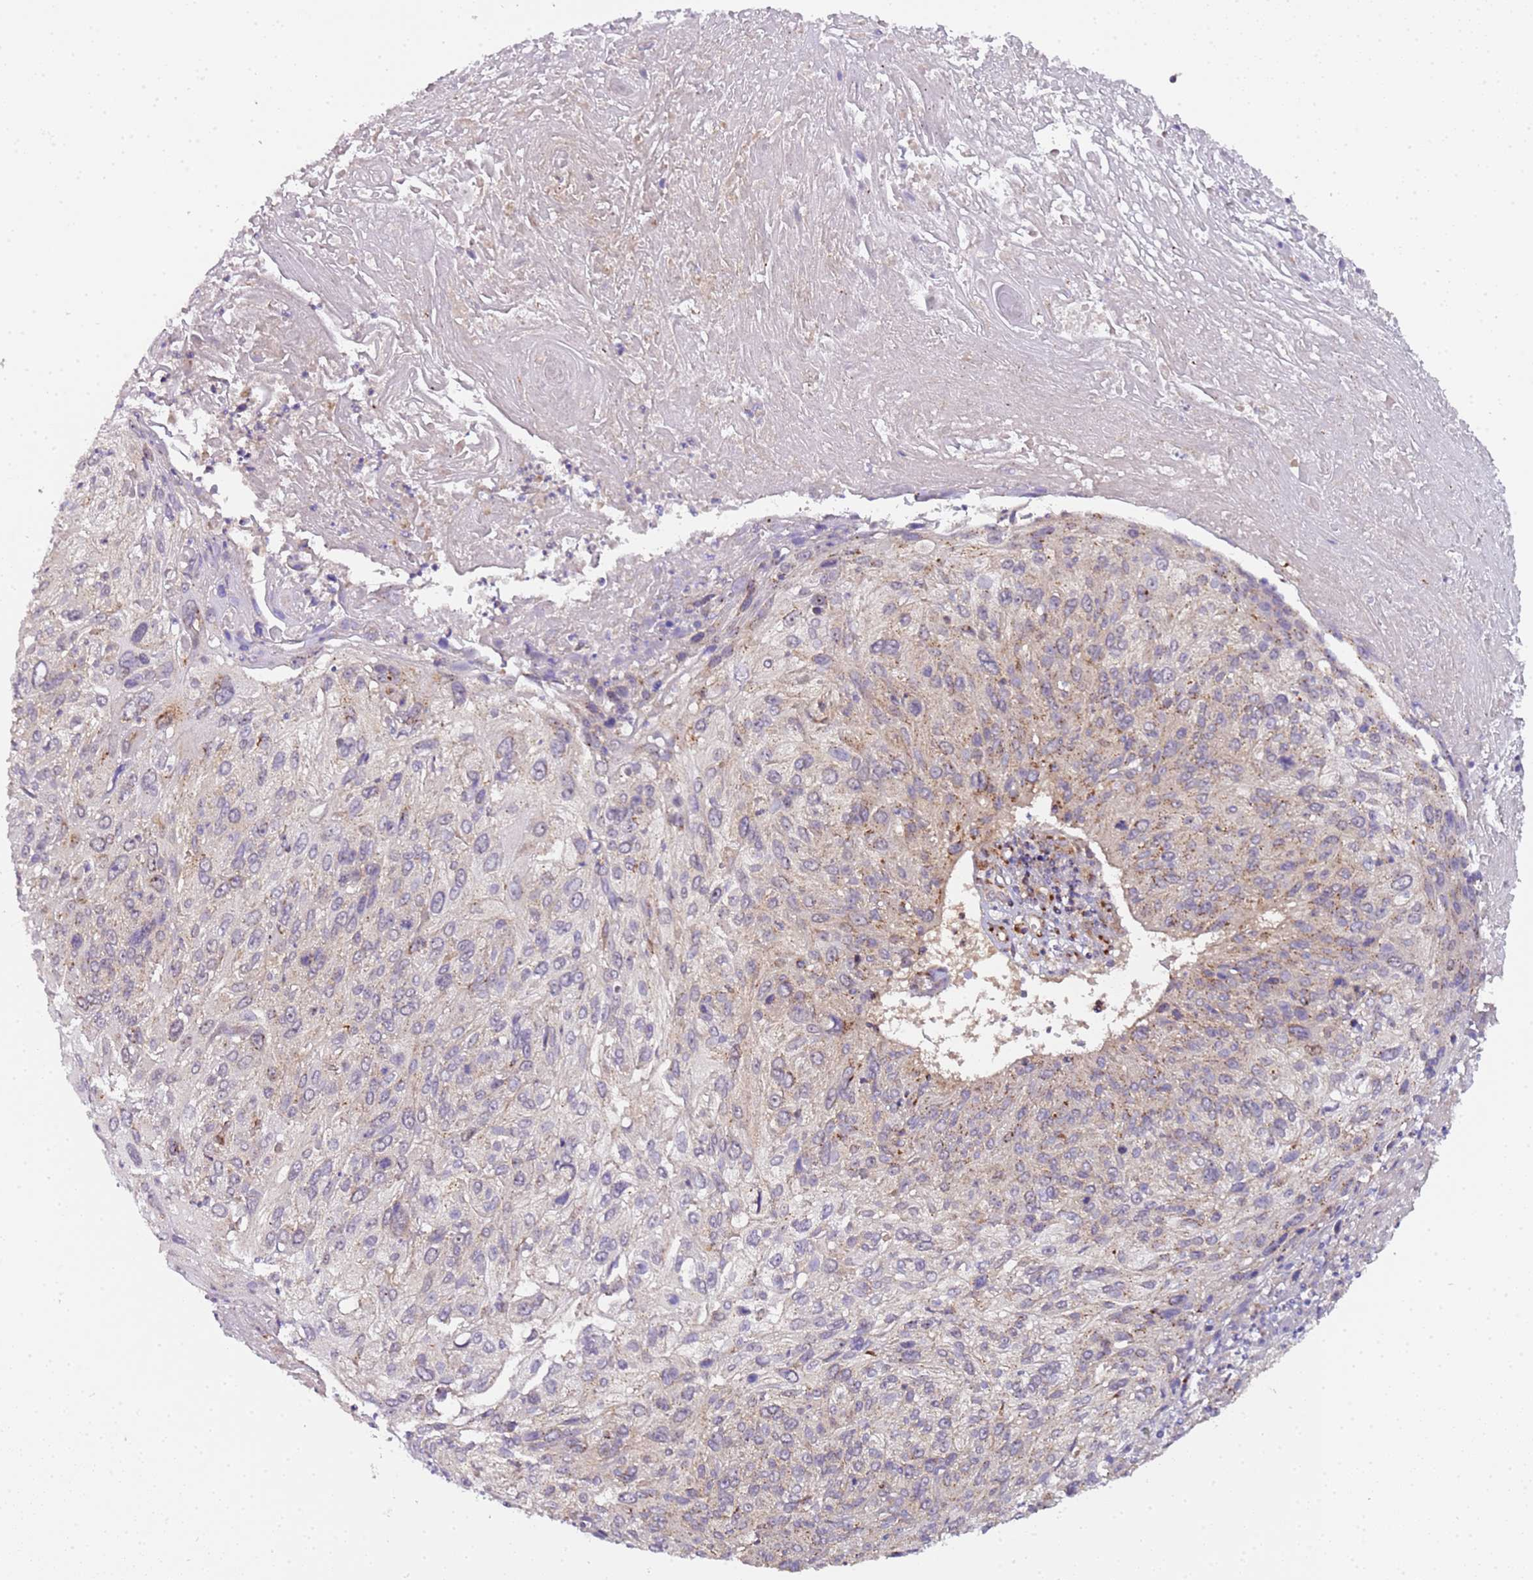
{"staining": {"intensity": "weak", "quantity": "<25%", "location": "cytoplasmic/membranous"}, "tissue": "cervical cancer", "cell_type": "Tumor cells", "image_type": "cancer", "snomed": [{"axis": "morphology", "description": "Squamous cell carcinoma, NOS"}, {"axis": "topography", "description": "Cervix"}], "caption": "High magnification brightfield microscopy of cervical cancer (squamous cell carcinoma) stained with DAB (brown) and counterstained with hematoxylin (blue): tumor cells show no significant expression.", "gene": "MRPL49", "patient": {"sex": "female", "age": 51}}